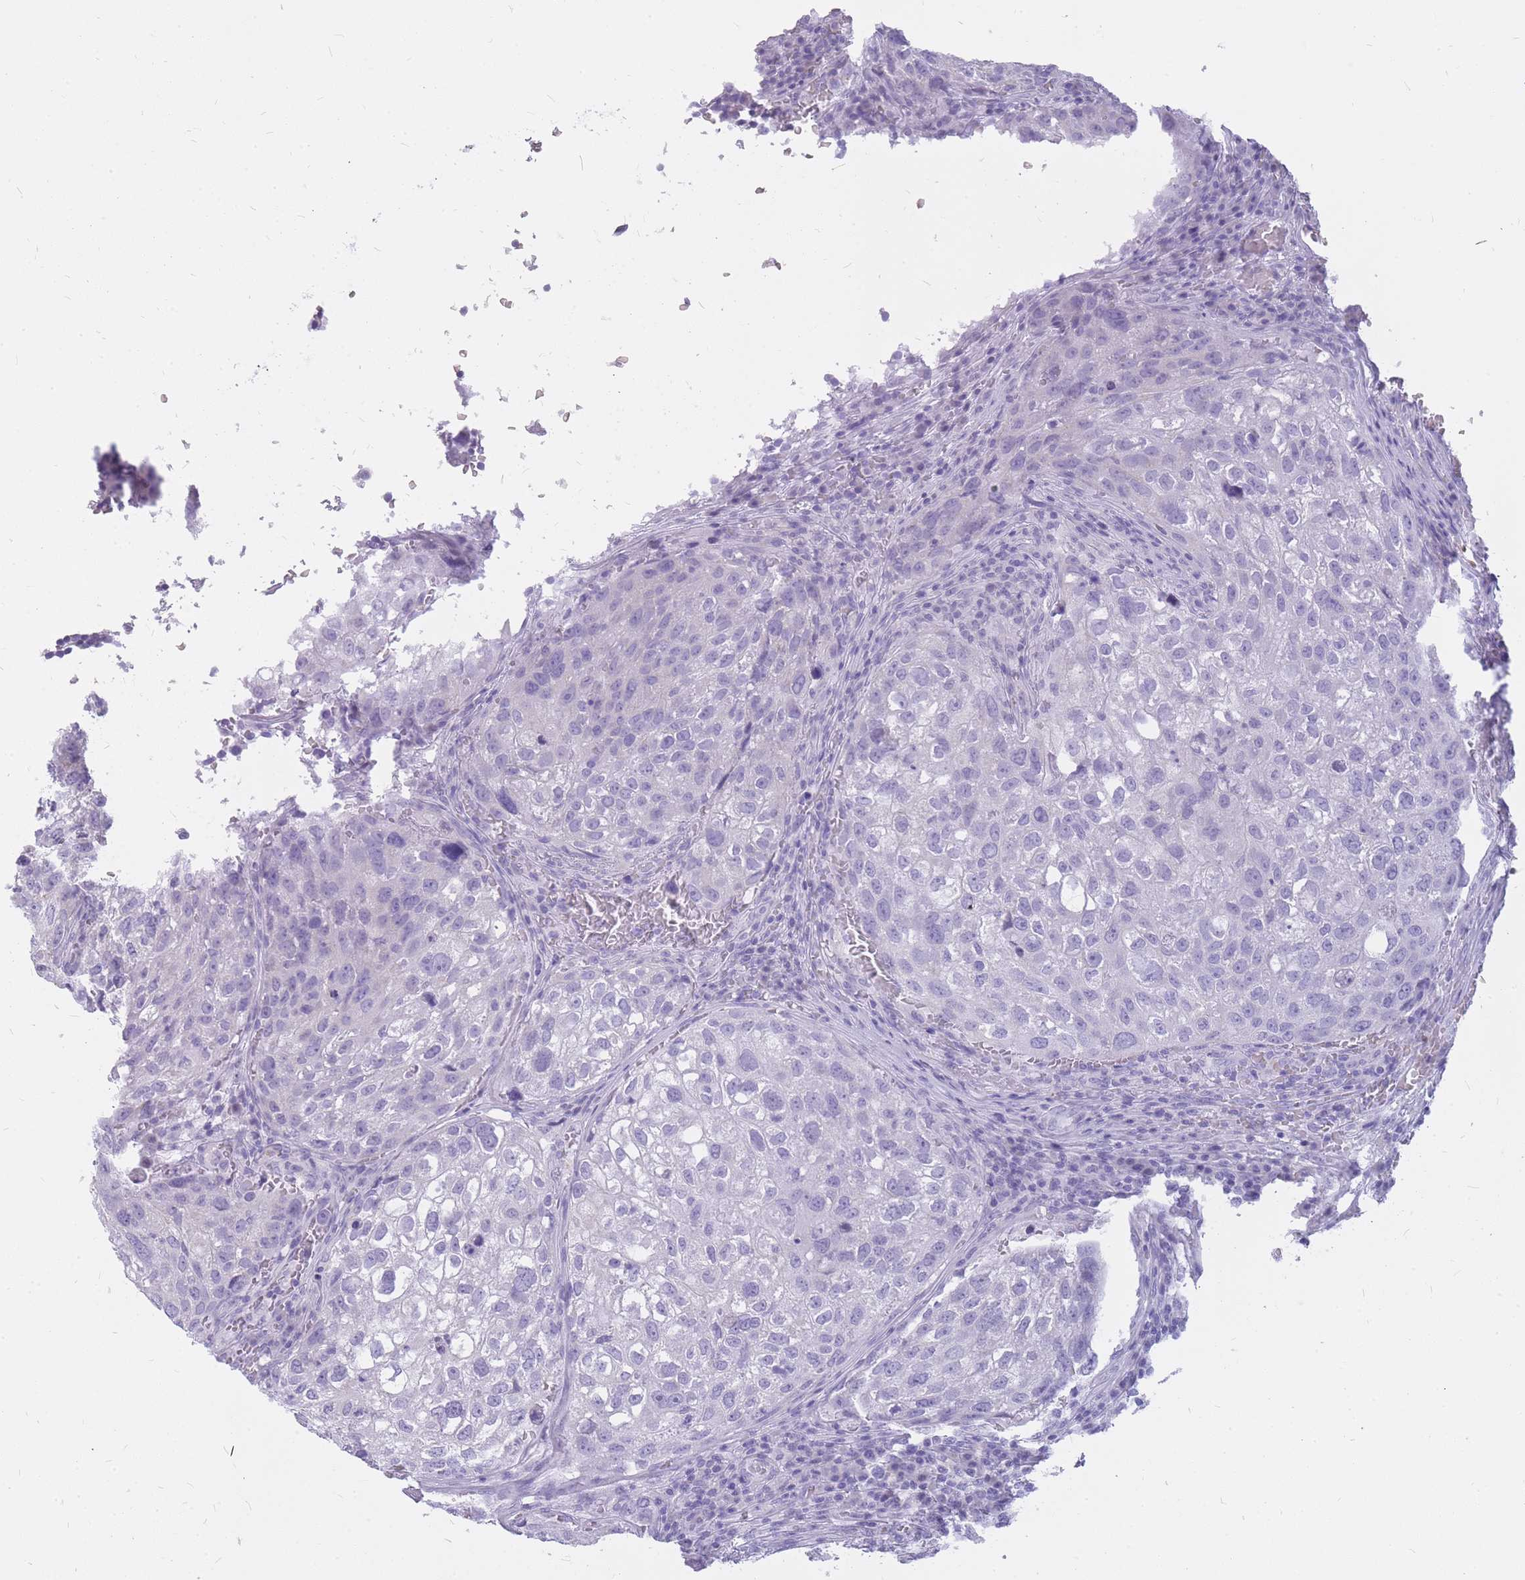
{"staining": {"intensity": "negative", "quantity": "none", "location": "none"}, "tissue": "urothelial cancer", "cell_type": "Tumor cells", "image_type": "cancer", "snomed": [{"axis": "morphology", "description": "Urothelial carcinoma, High grade"}, {"axis": "topography", "description": "Lymph node"}, {"axis": "topography", "description": "Urinary bladder"}], "caption": "Immunohistochemical staining of human urothelial cancer demonstrates no significant expression in tumor cells.", "gene": "INS", "patient": {"sex": "male", "age": 51}}